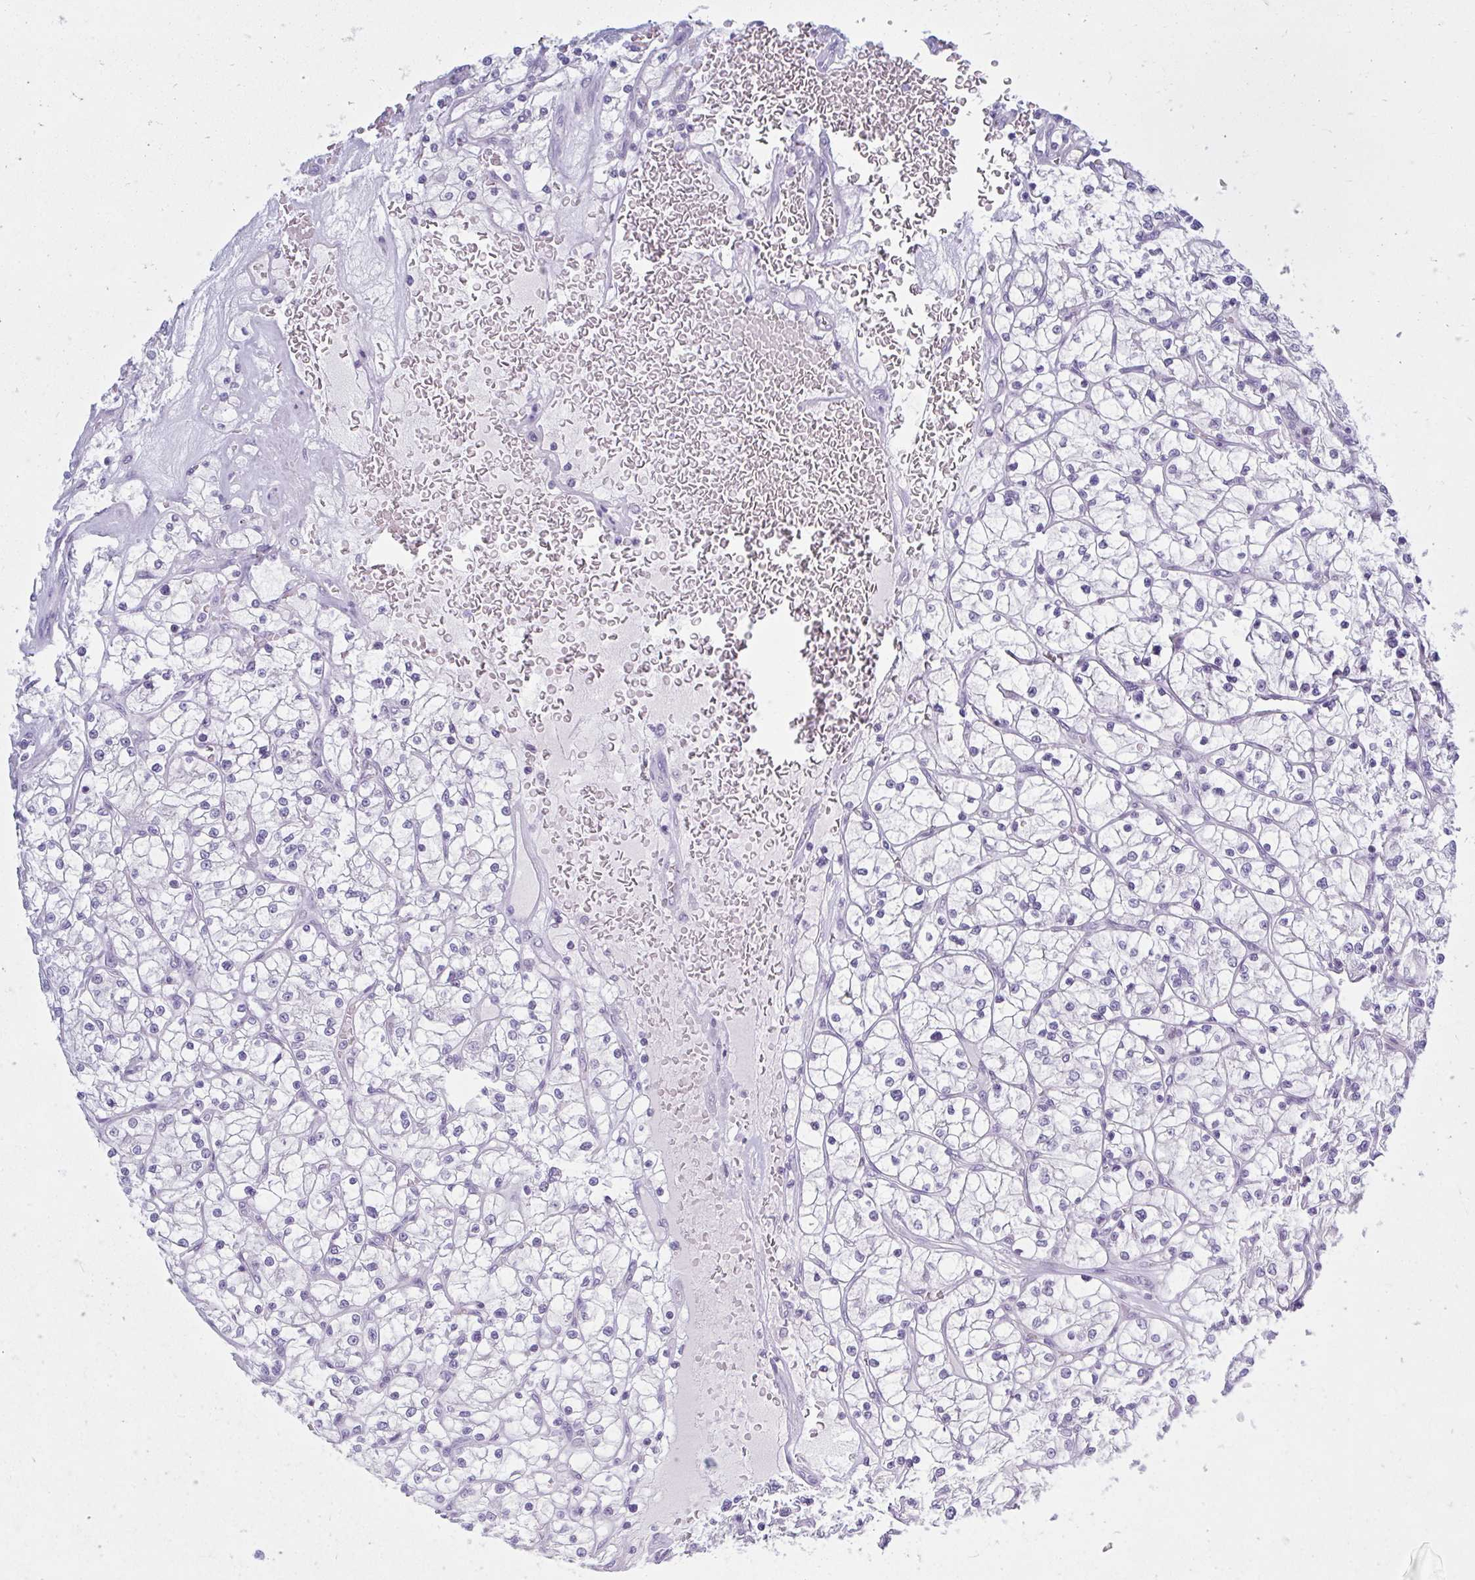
{"staining": {"intensity": "negative", "quantity": "none", "location": "none"}, "tissue": "renal cancer", "cell_type": "Tumor cells", "image_type": "cancer", "snomed": [{"axis": "morphology", "description": "Adenocarcinoma, NOS"}, {"axis": "topography", "description": "Kidney"}], "caption": "Renal cancer stained for a protein using immunohistochemistry demonstrates no staining tumor cells.", "gene": "FAM153A", "patient": {"sex": "female", "age": 64}}